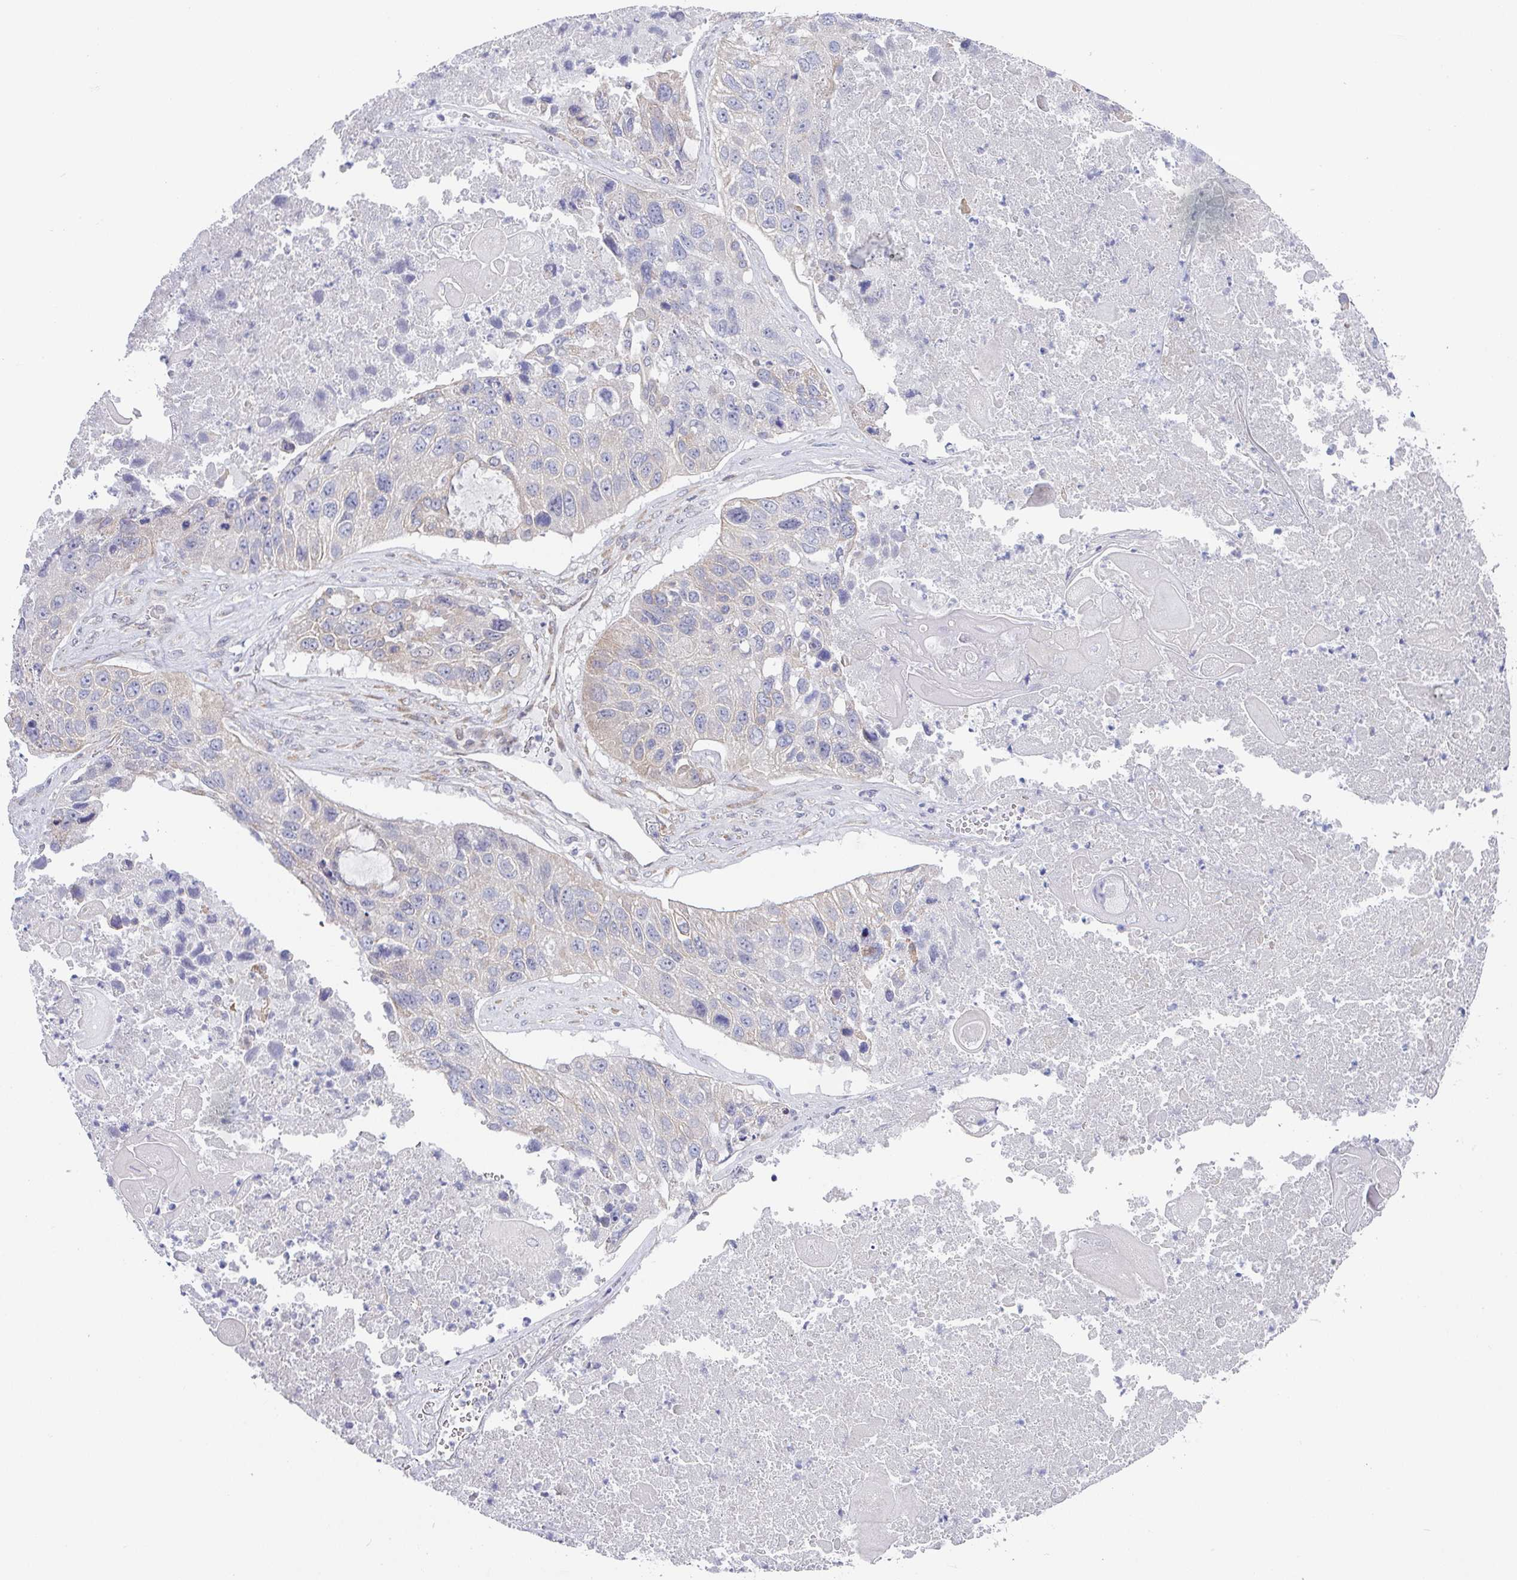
{"staining": {"intensity": "negative", "quantity": "none", "location": "none"}, "tissue": "lung cancer", "cell_type": "Tumor cells", "image_type": "cancer", "snomed": [{"axis": "morphology", "description": "Squamous cell carcinoma, NOS"}, {"axis": "topography", "description": "Lung"}], "caption": "The histopathology image exhibits no staining of tumor cells in squamous cell carcinoma (lung).", "gene": "TMED5", "patient": {"sex": "male", "age": 61}}